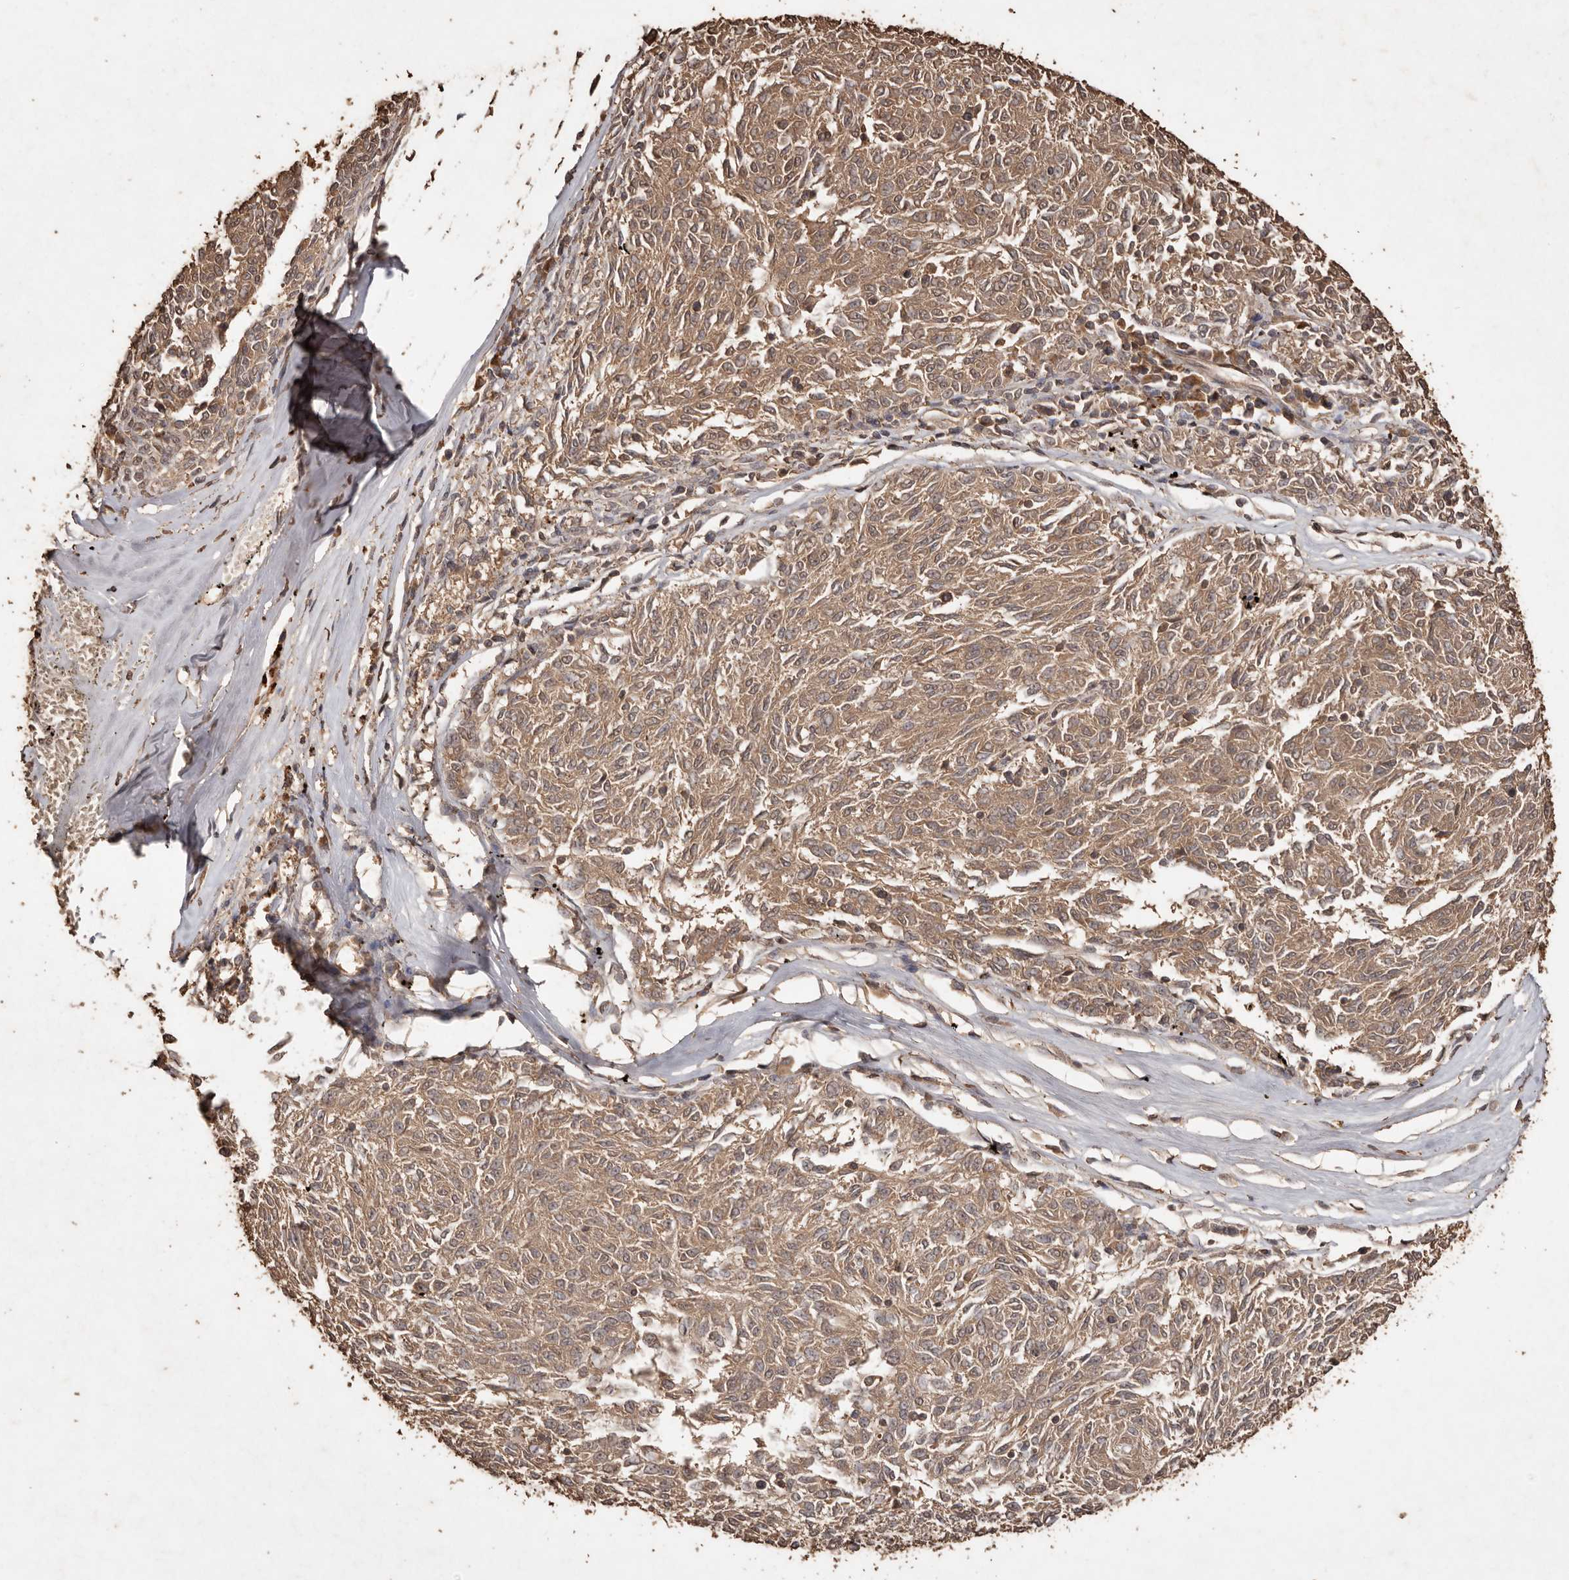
{"staining": {"intensity": "weak", "quantity": ">75%", "location": "cytoplasmic/membranous"}, "tissue": "melanoma", "cell_type": "Tumor cells", "image_type": "cancer", "snomed": [{"axis": "morphology", "description": "Malignant melanoma, NOS"}, {"axis": "topography", "description": "Skin"}], "caption": "Malignant melanoma tissue demonstrates weak cytoplasmic/membranous staining in about >75% of tumor cells", "gene": "PKDCC", "patient": {"sex": "female", "age": 72}}